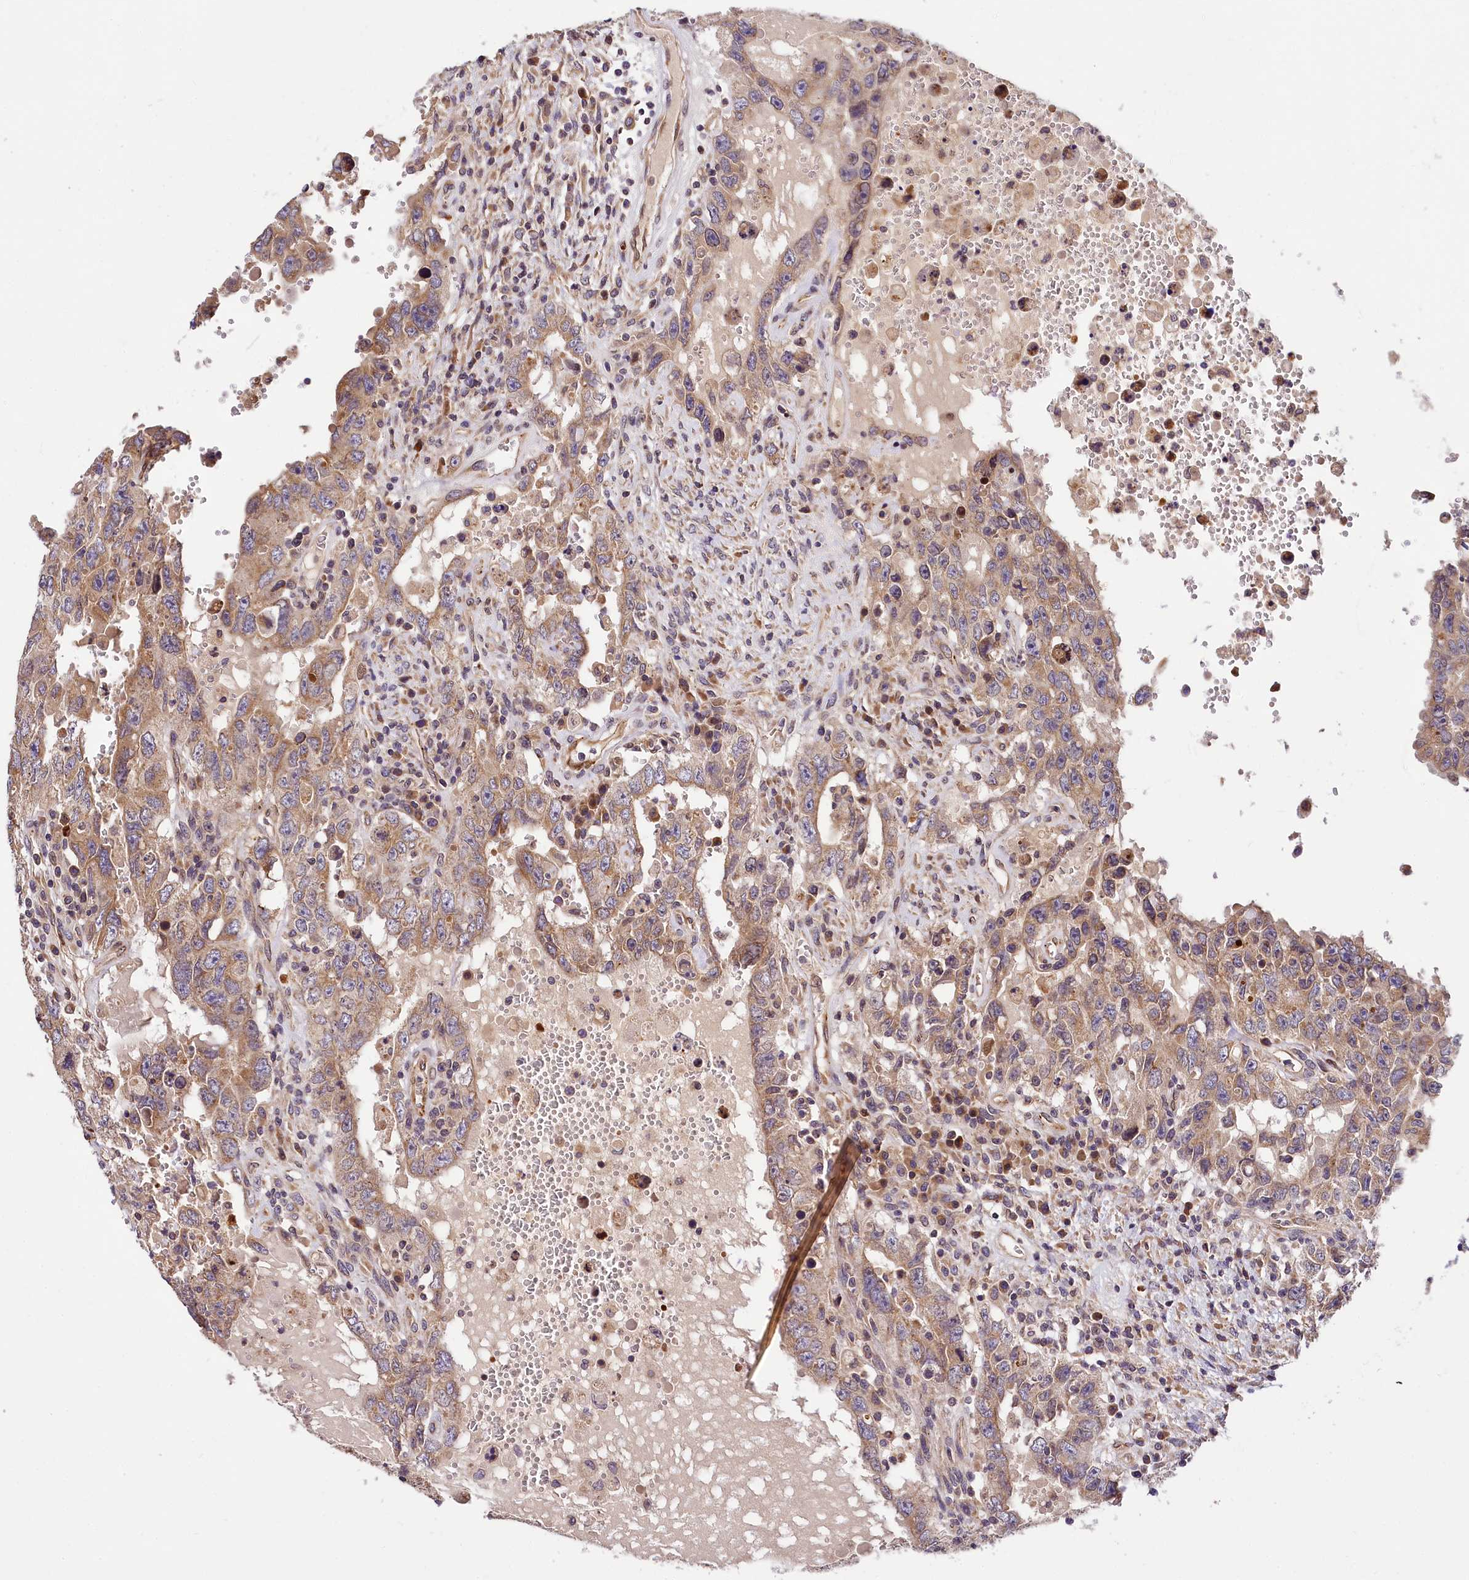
{"staining": {"intensity": "moderate", "quantity": ">75%", "location": "cytoplasmic/membranous"}, "tissue": "testis cancer", "cell_type": "Tumor cells", "image_type": "cancer", "snomed": [{"axis": "morphology", "description": "Carcinoma, Embryonal, NOS"}, {"axis": "topography", "description": "Testis"}], "caption": "Testis embryonal carcinoma stained for a protein exhibits moderate cytoplasmic/membranous positivity in tumor cells.", "gene": "SUPV3L1", "patient": {"sex": "male", "age": 26}}